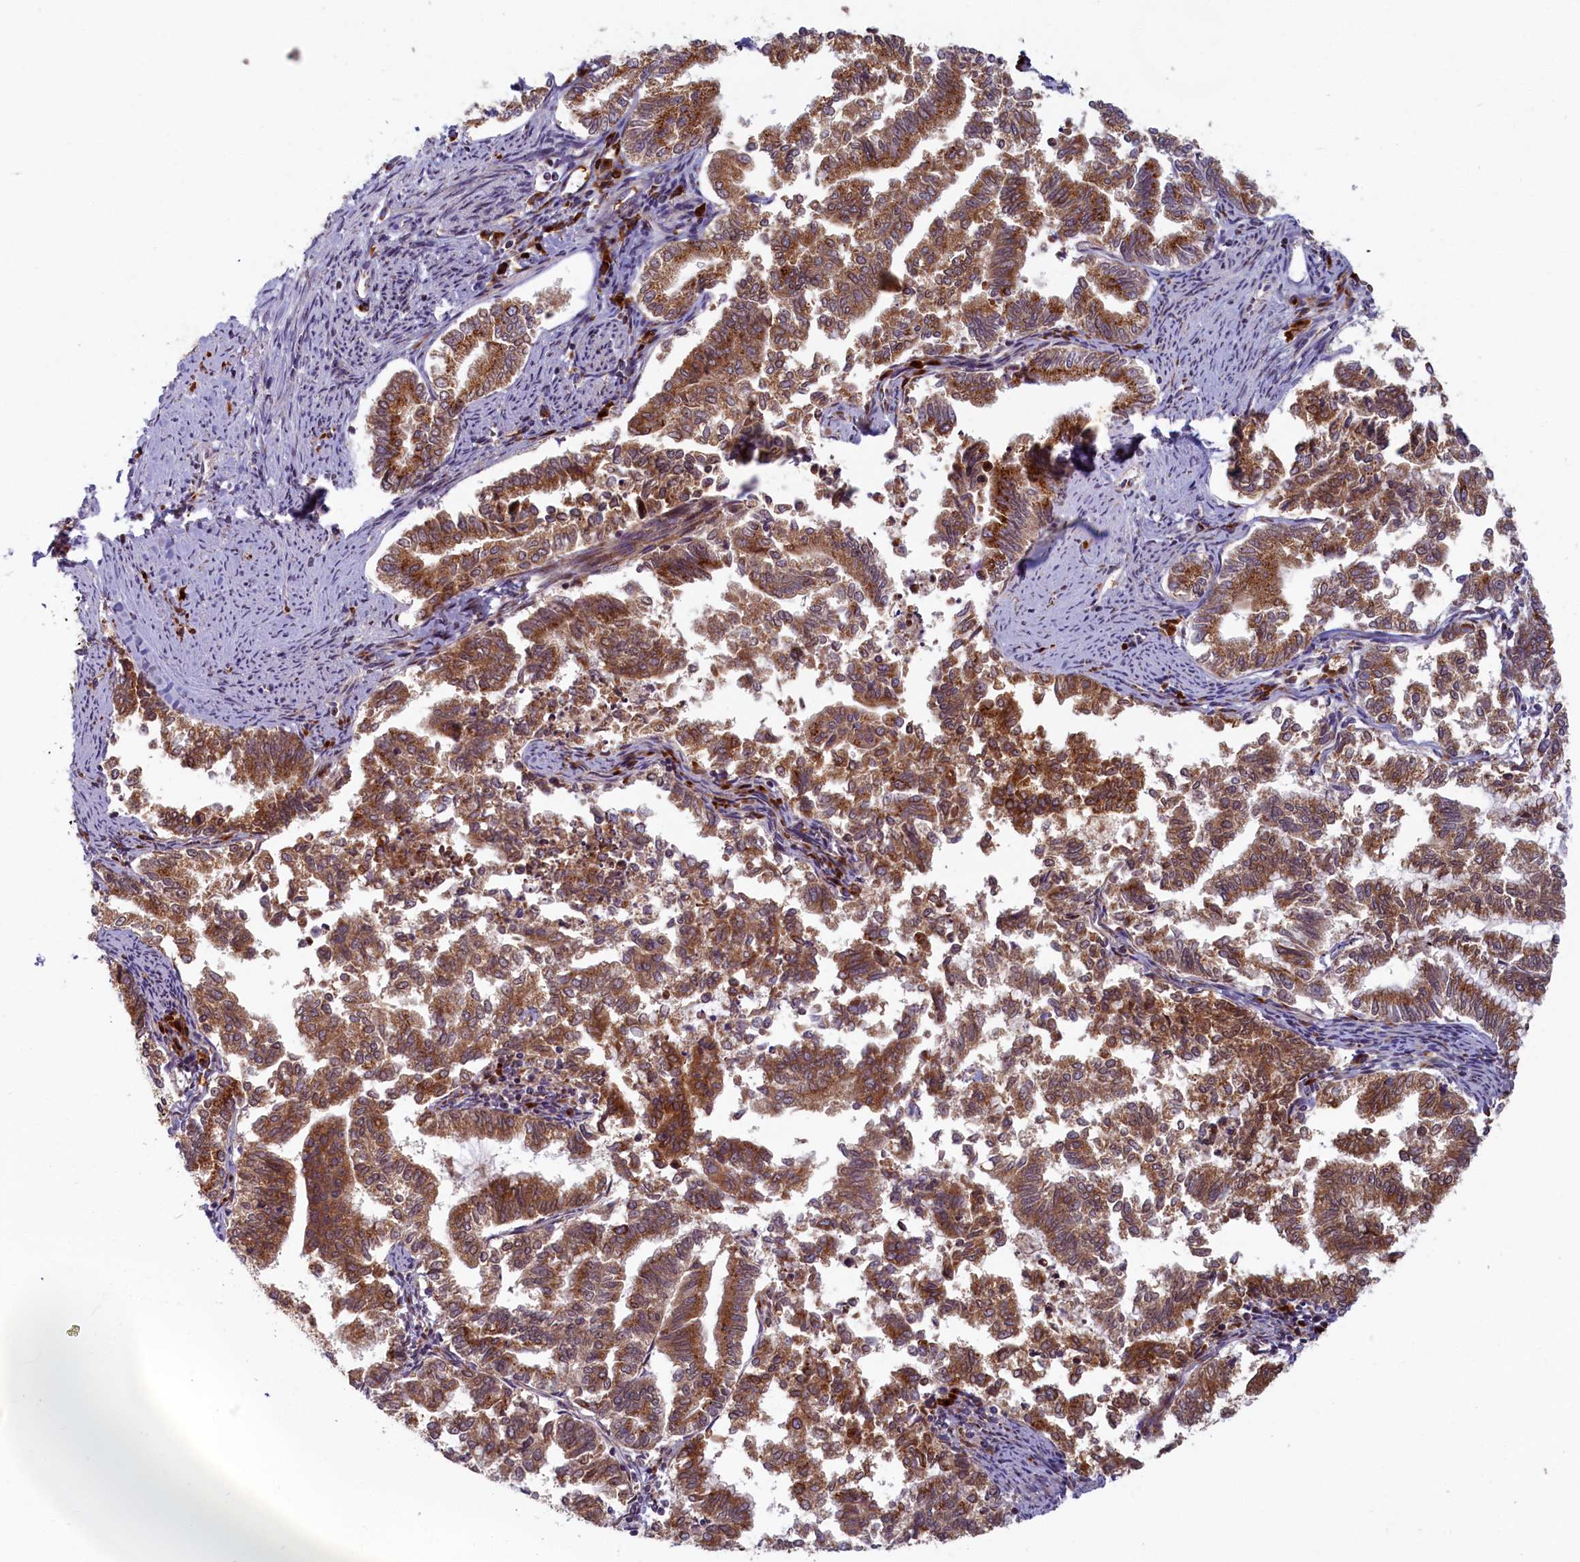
{"staining": {"intensity": "strong", "quantity": ">75%", "location": "cytoplasmic/membranous"}, "tissue": "endometrial cancer", "cell_type": "Tumor cells", "image_type": "cancer", "snomed": [{"axis": "morphology", "description": "Adenocarcinoma, NOS"}, {"axis": "topography", "description": "Endometrium"}], "caption": "Endometrial cancer tissue reveals strong cytoplasmic/membranous positivity in about >75% of tumor cells, visualized by immunohistochemistry. (brown staining indicates protein expression, while blue staining denotes nuclei).", "gene": "BLVRB", "patient": {"sex": "female", "age": 79}}